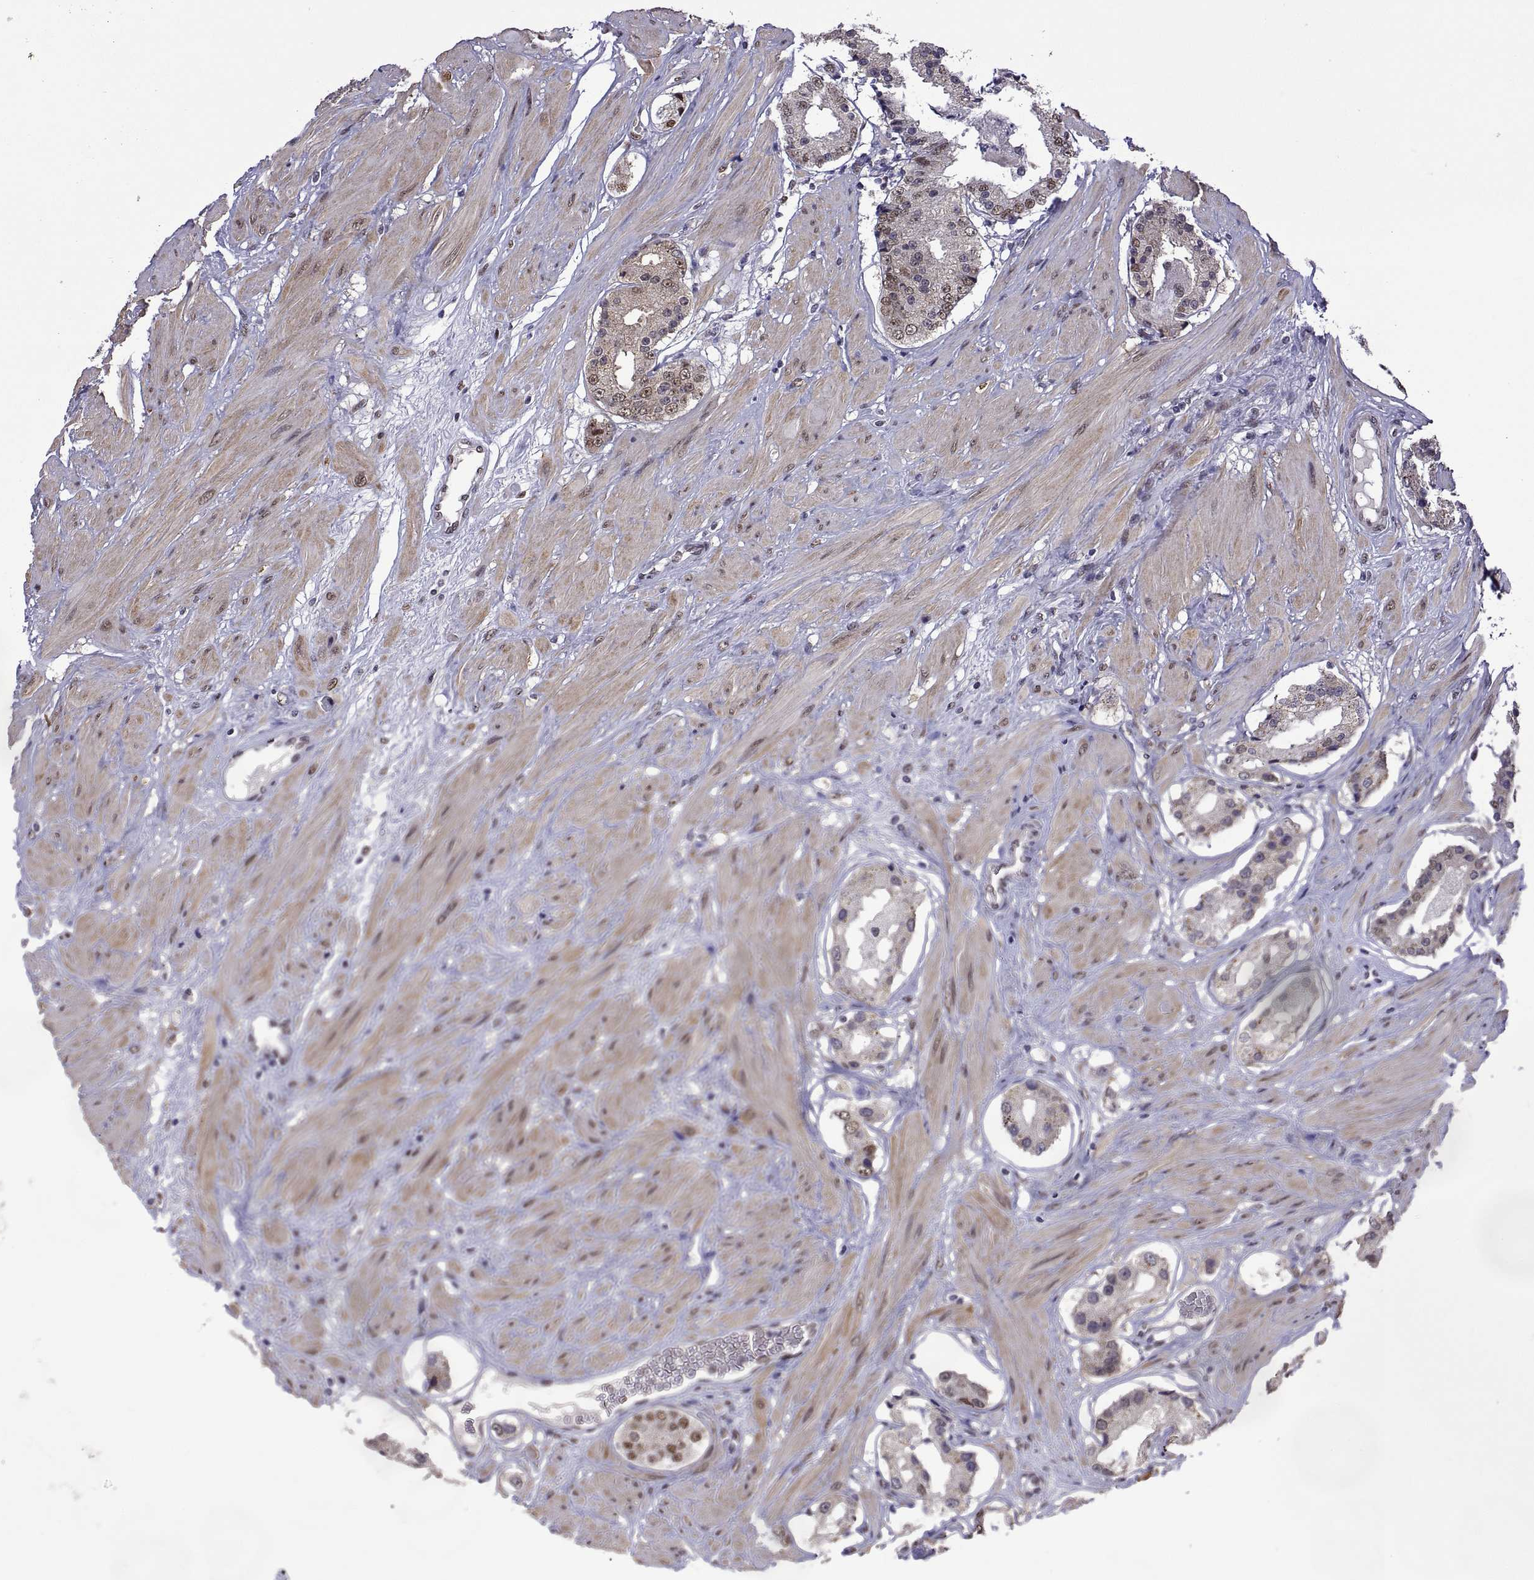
{"staining": {"intensity": "weak", "quantity": "25%-75%", "location": "nuclear"}, "tissue": "prostate cancer", "cell_type": "Tumor cells", "image_type": "cancer", "snomed": [{"axis": "morphology", "description": "Adenocarcinoma, Low grade"}, {"axis": "topography", "description": "Prostate"}], "caption": "Tumor cells display low levels of weak nuclear expression in approximately 25%-75% of cells in prostate cancer.", "gene": "NR4A1", "patient": {"sex": "male", "age": 60}}